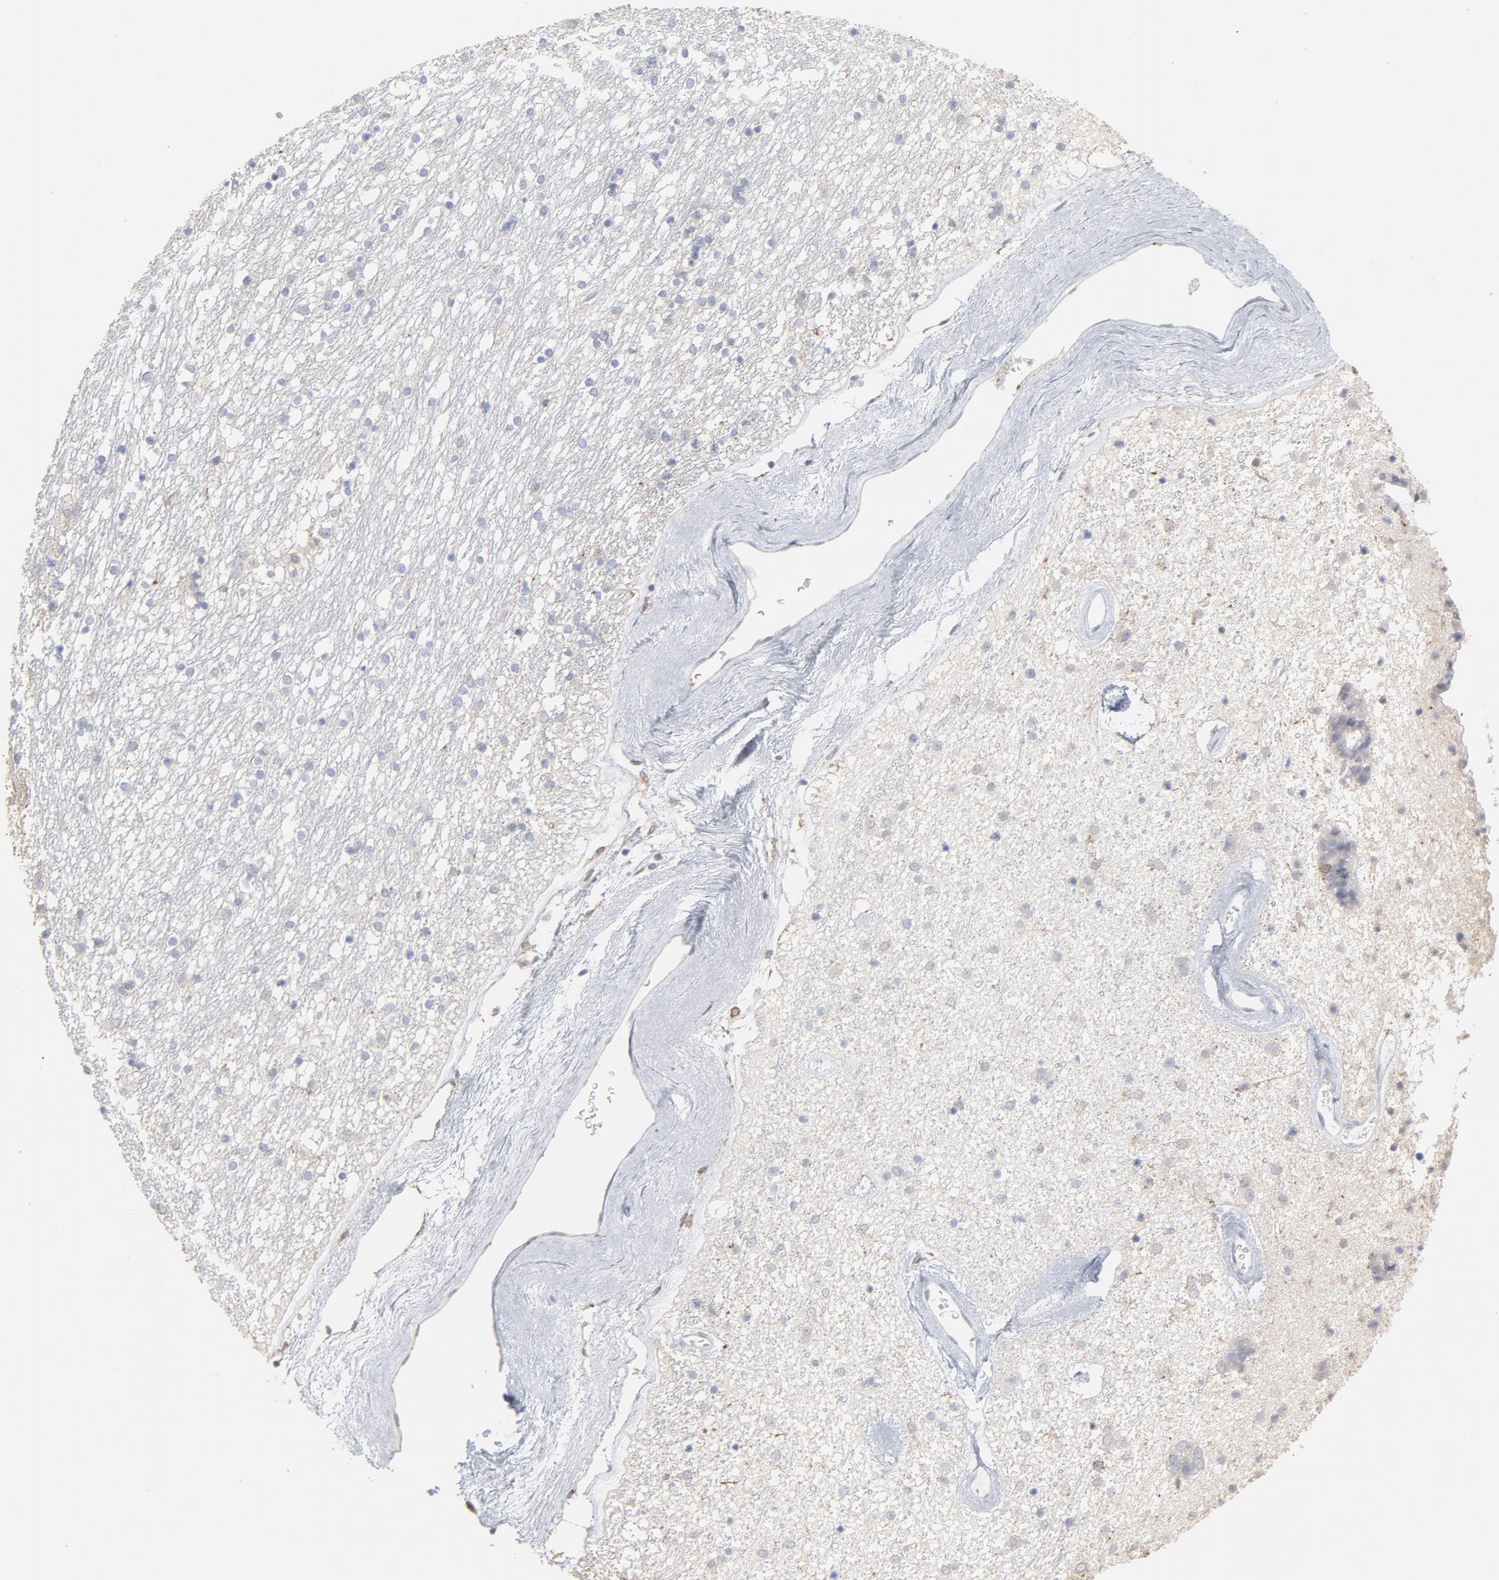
{"staining": {"intensity": "weak", "quantity": "<25%", "location": "cytoplasmic/membranous,nuclear"}, "tissue": "caudate", "cell_type": "Glial cells", "image_type": "normal", "snomed": [{"axis": "morphology", "description": "Normal tissue, NOS"}, {"axis": "topography", "description": "Lateral ventricle wall"}], "caption": "IHC image of normal caudate: human caudate stained with DAB (3,3'-diaminobenzidine) reveals no significant protein positivity in glial cells. The staining is performed using DAB (3,3'-diaminobenzidine) brown chromogen with nuclei counter-stained in using hematoxylin.", "gene": "PNMA1", "patient": {"sex": "female", "age": 54}}